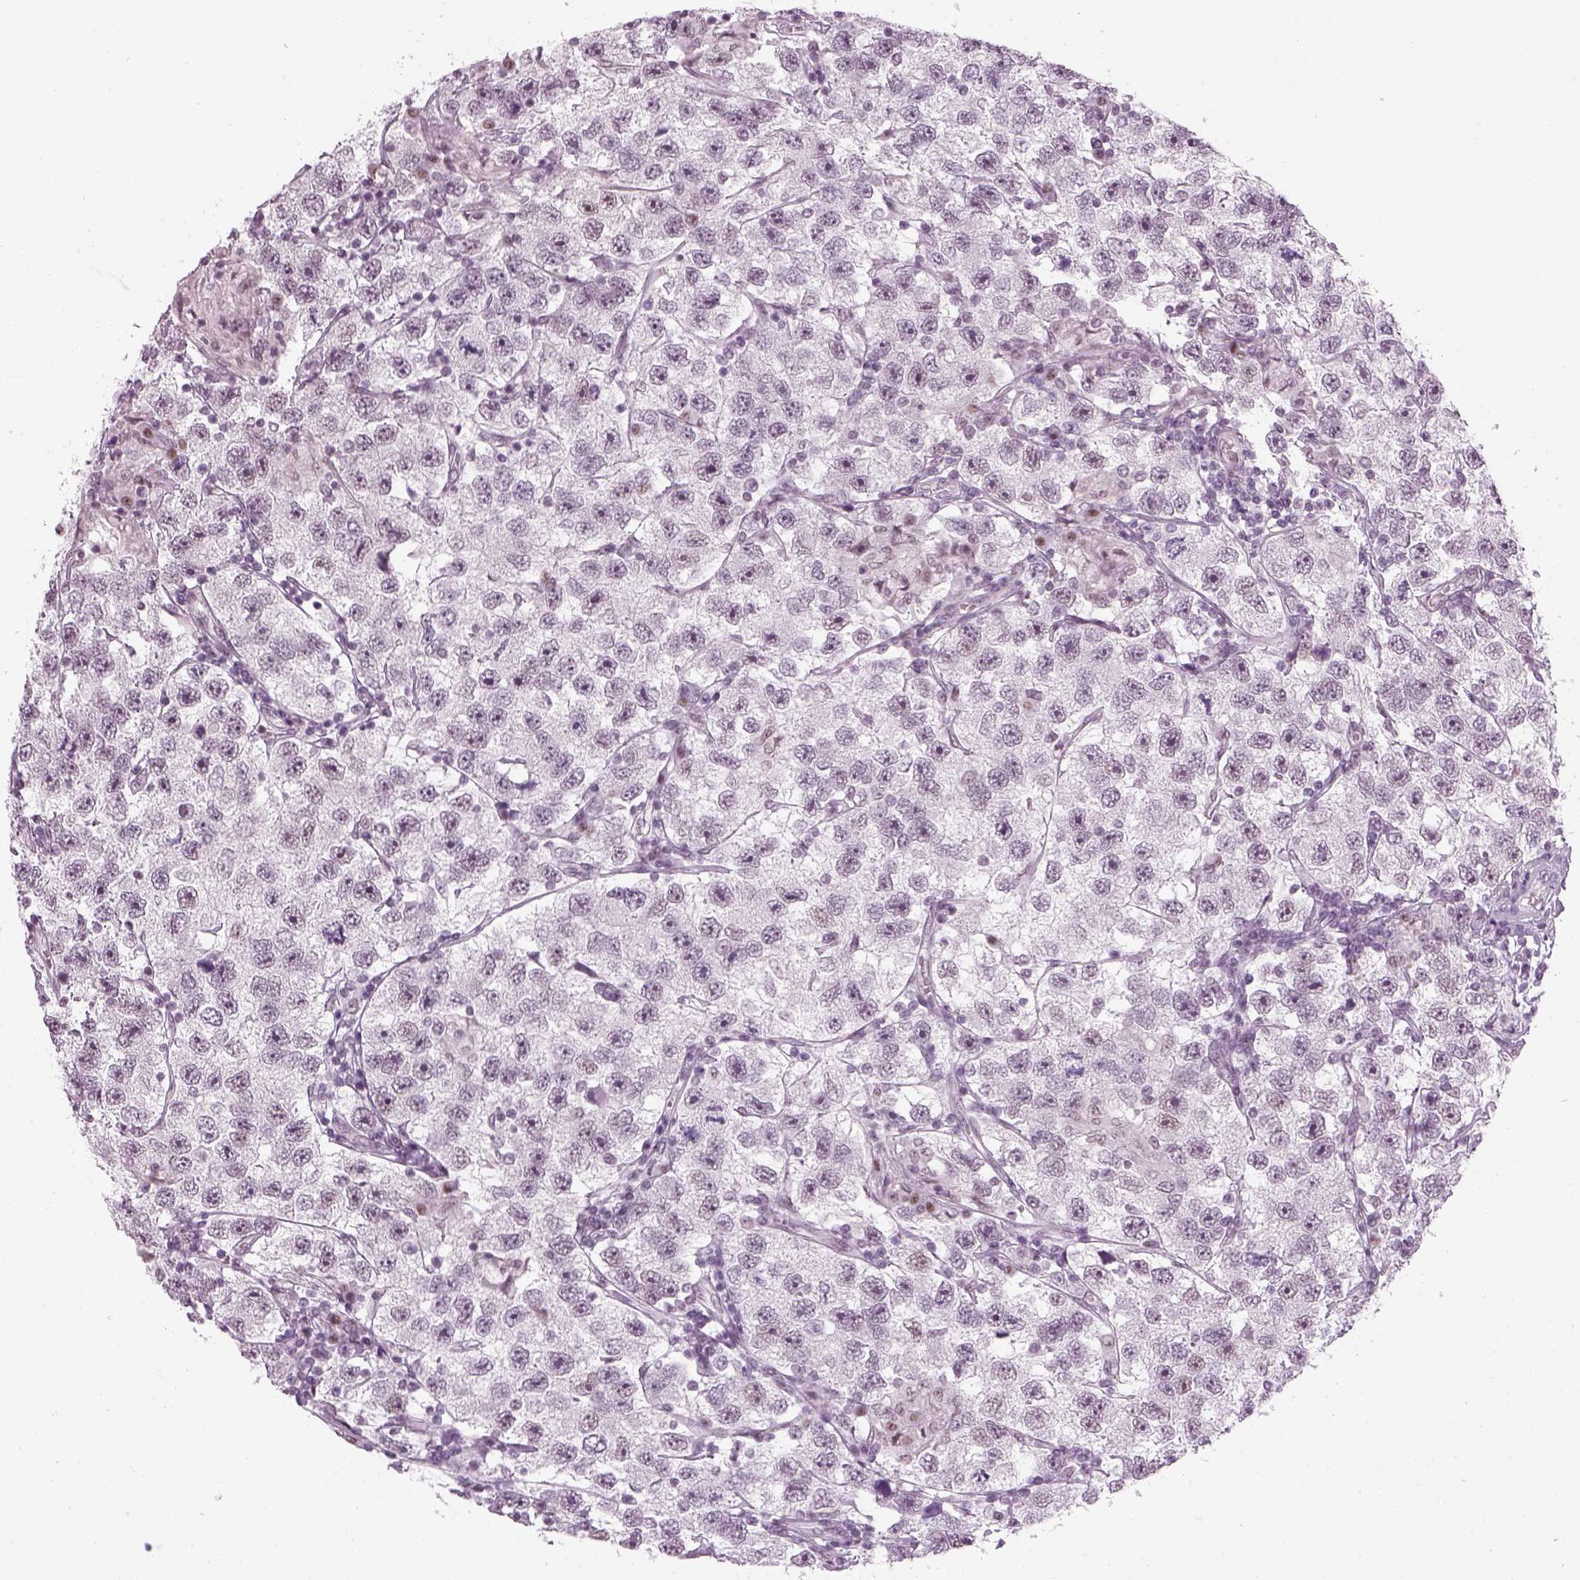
{"staining": {"intensity": "negative", "quantity": "none", "location": "none"}, "tissue": "testis cancer", "cell_type": "Tumor cells", "image_type": "cancer", "snomed": [{"axis": "morphology", "description": "Seminoma, NOS"}, {"axis": "topography", "description": "Testis"}], "caption": "A histopathology image of testis seminoma stained for a protein demonstrates no brown staining in tumor cells.", "gene": "KCNG2", "patient": {"sex": "male", "age": 26}}